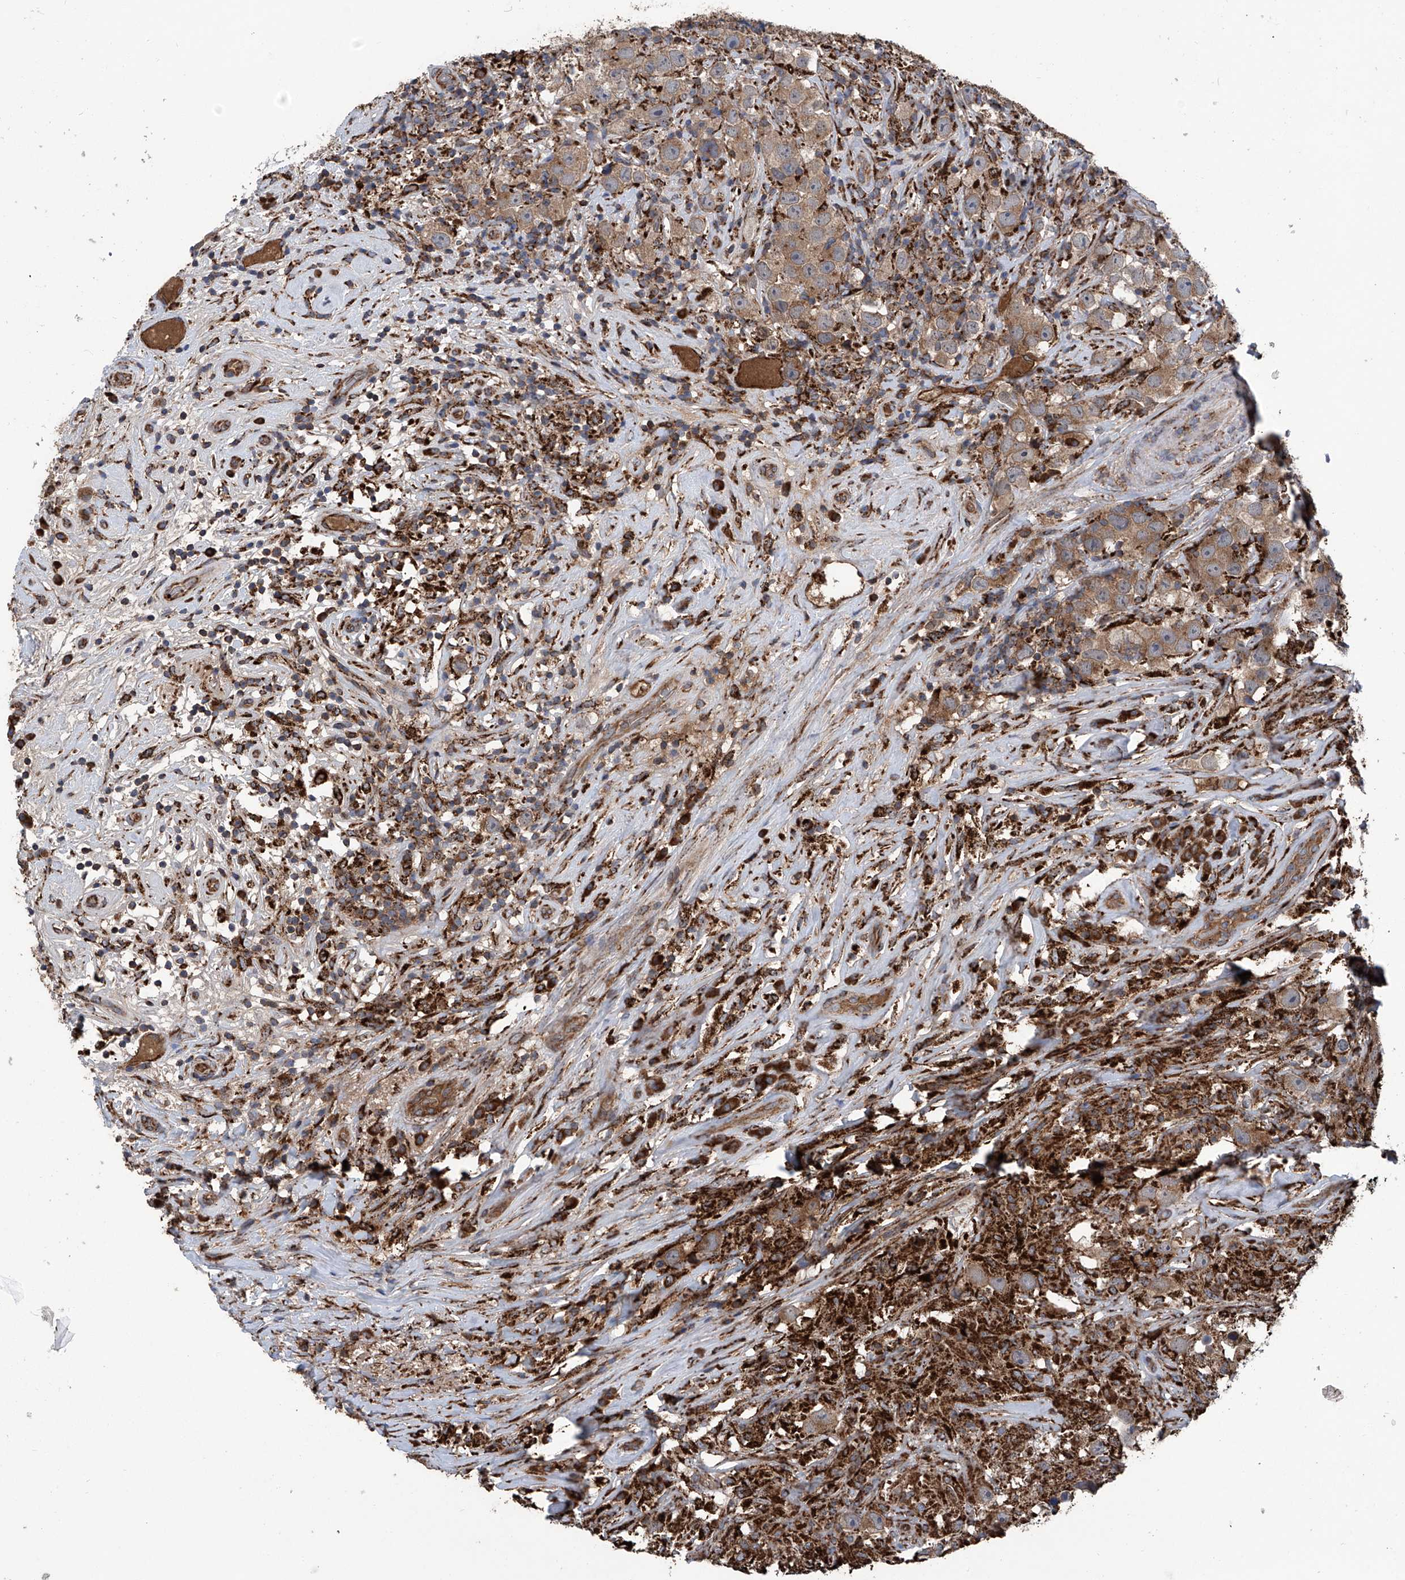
{"staining": {"intensity": "moderate", "quantity": ">75%", "location": "cytoplasmic/membranous"}, "tissue": "testis cancer", "cell_type": "Tumor cells", "image_type": "cancer", "snomed": [{"axis": "morphology", "description": "Seminoma, NOS"}, {"axis": "topography", "description": "Testis"}], "caption": "DAB immunohistochemical staining of testis seminoma shows moderate cytoplasmic/membranous protein expression in approximately >75% of tumor cells.", "gene": "ASCC3", "patient": {"sex": "male", "age": 49}}